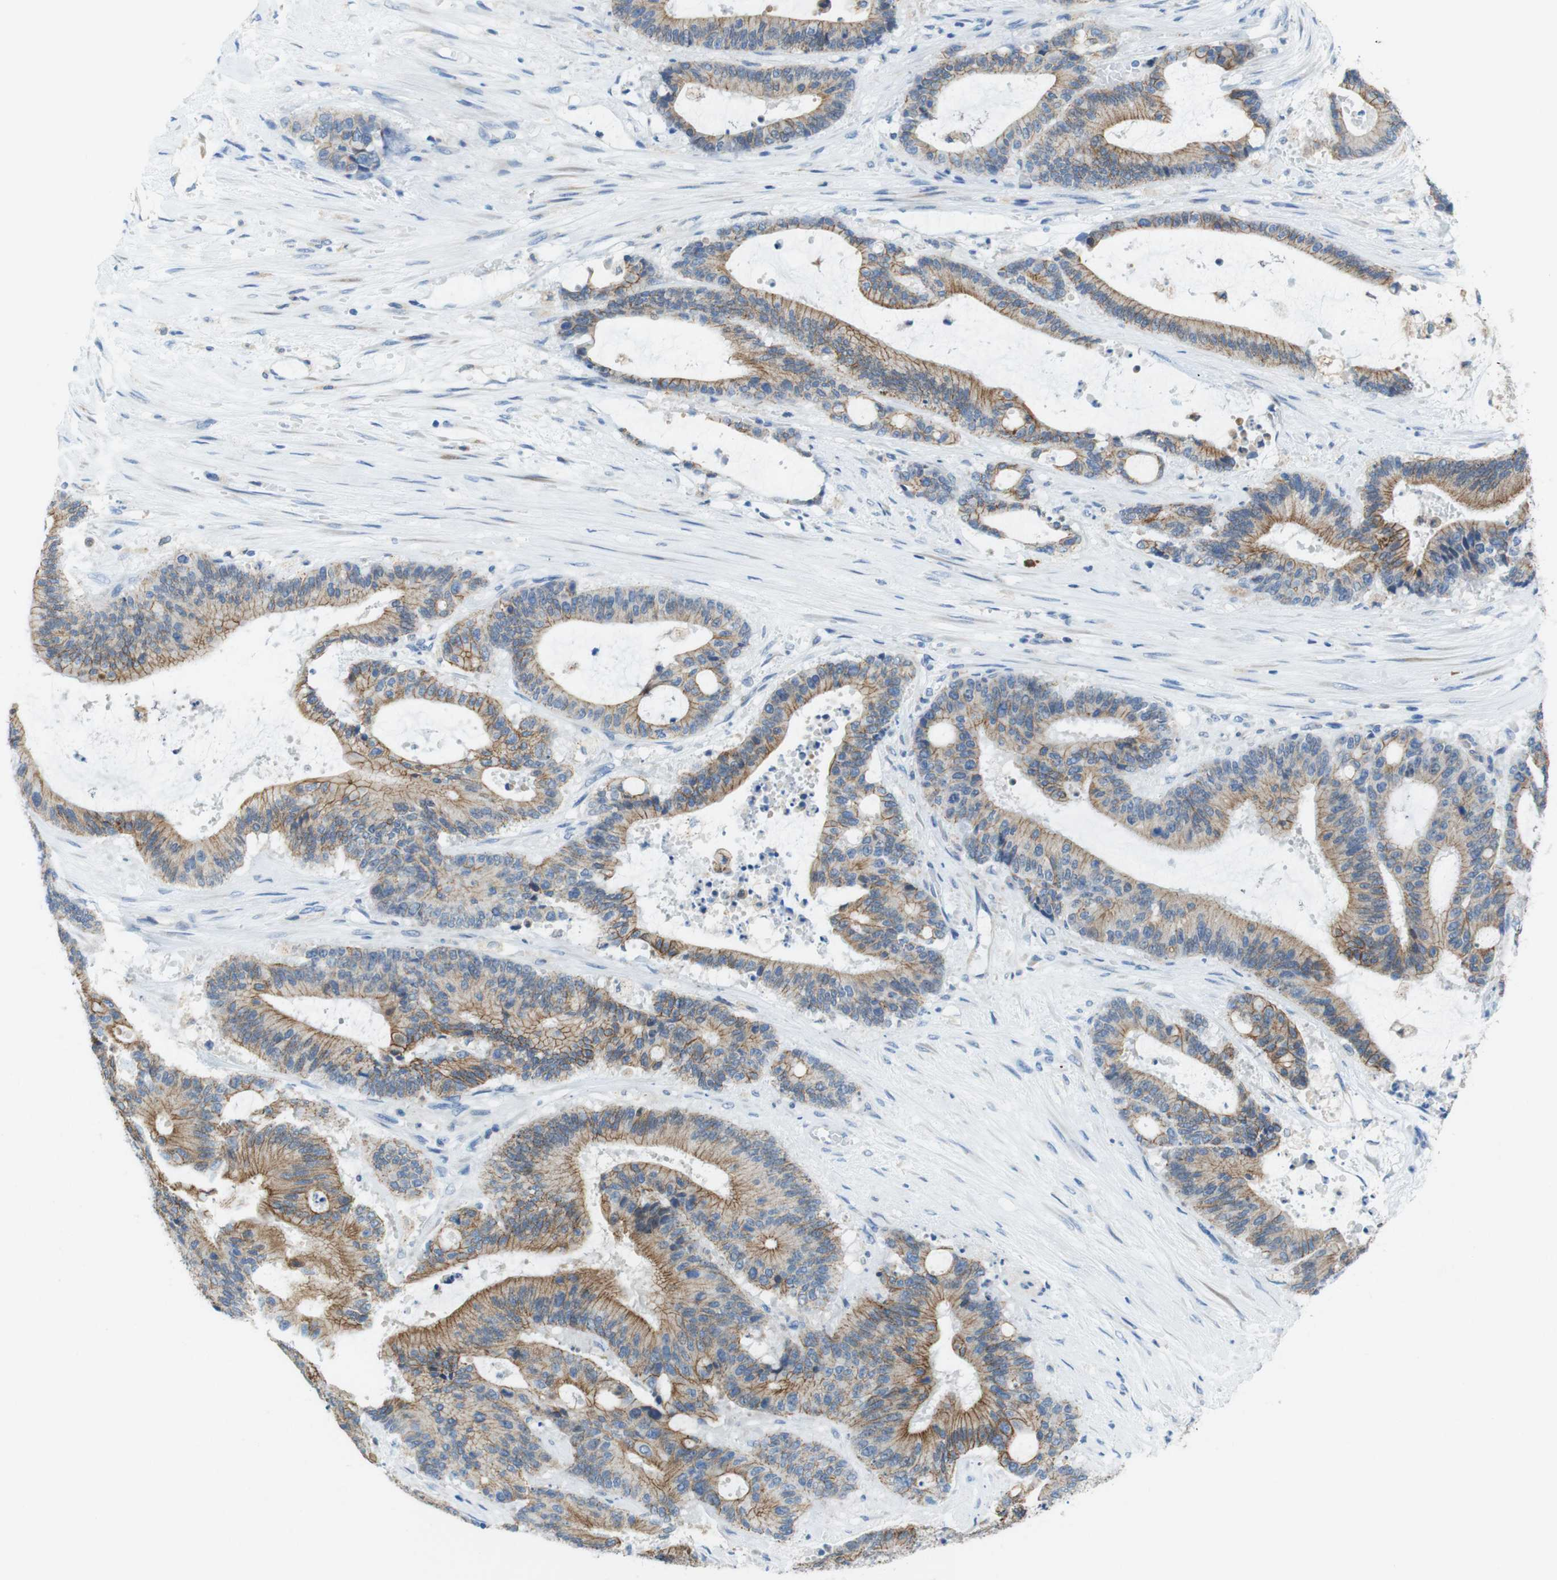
{"staining": {"intensity": "moderate", "quantity": ">75%", "location": "cytoplasmic/membranous"}, "tissue": "liver cancer", "cell_type": "Tumor cells", "image_type": "cancer", "snomed": [{"axis": "morphology", "description": "Normal tissue, NOS"}, {"axis": "morphology", "description": "Cholangiocarcinoma"}, {"axis": "topography", "description": "Liver"}, {"axis": "topography", "description": "Peripheral nerve tissue"}], "caption": "IHC histopathology image of human liver cancer (cholangiocarcinoma) stained for a protein (brown), which exhibits medium levels of moderate cytoplasmic/membranous expression in about >75% of tumor cells.", "gene": "CLMN", "patient": {"sex": "female", "age": 73}}